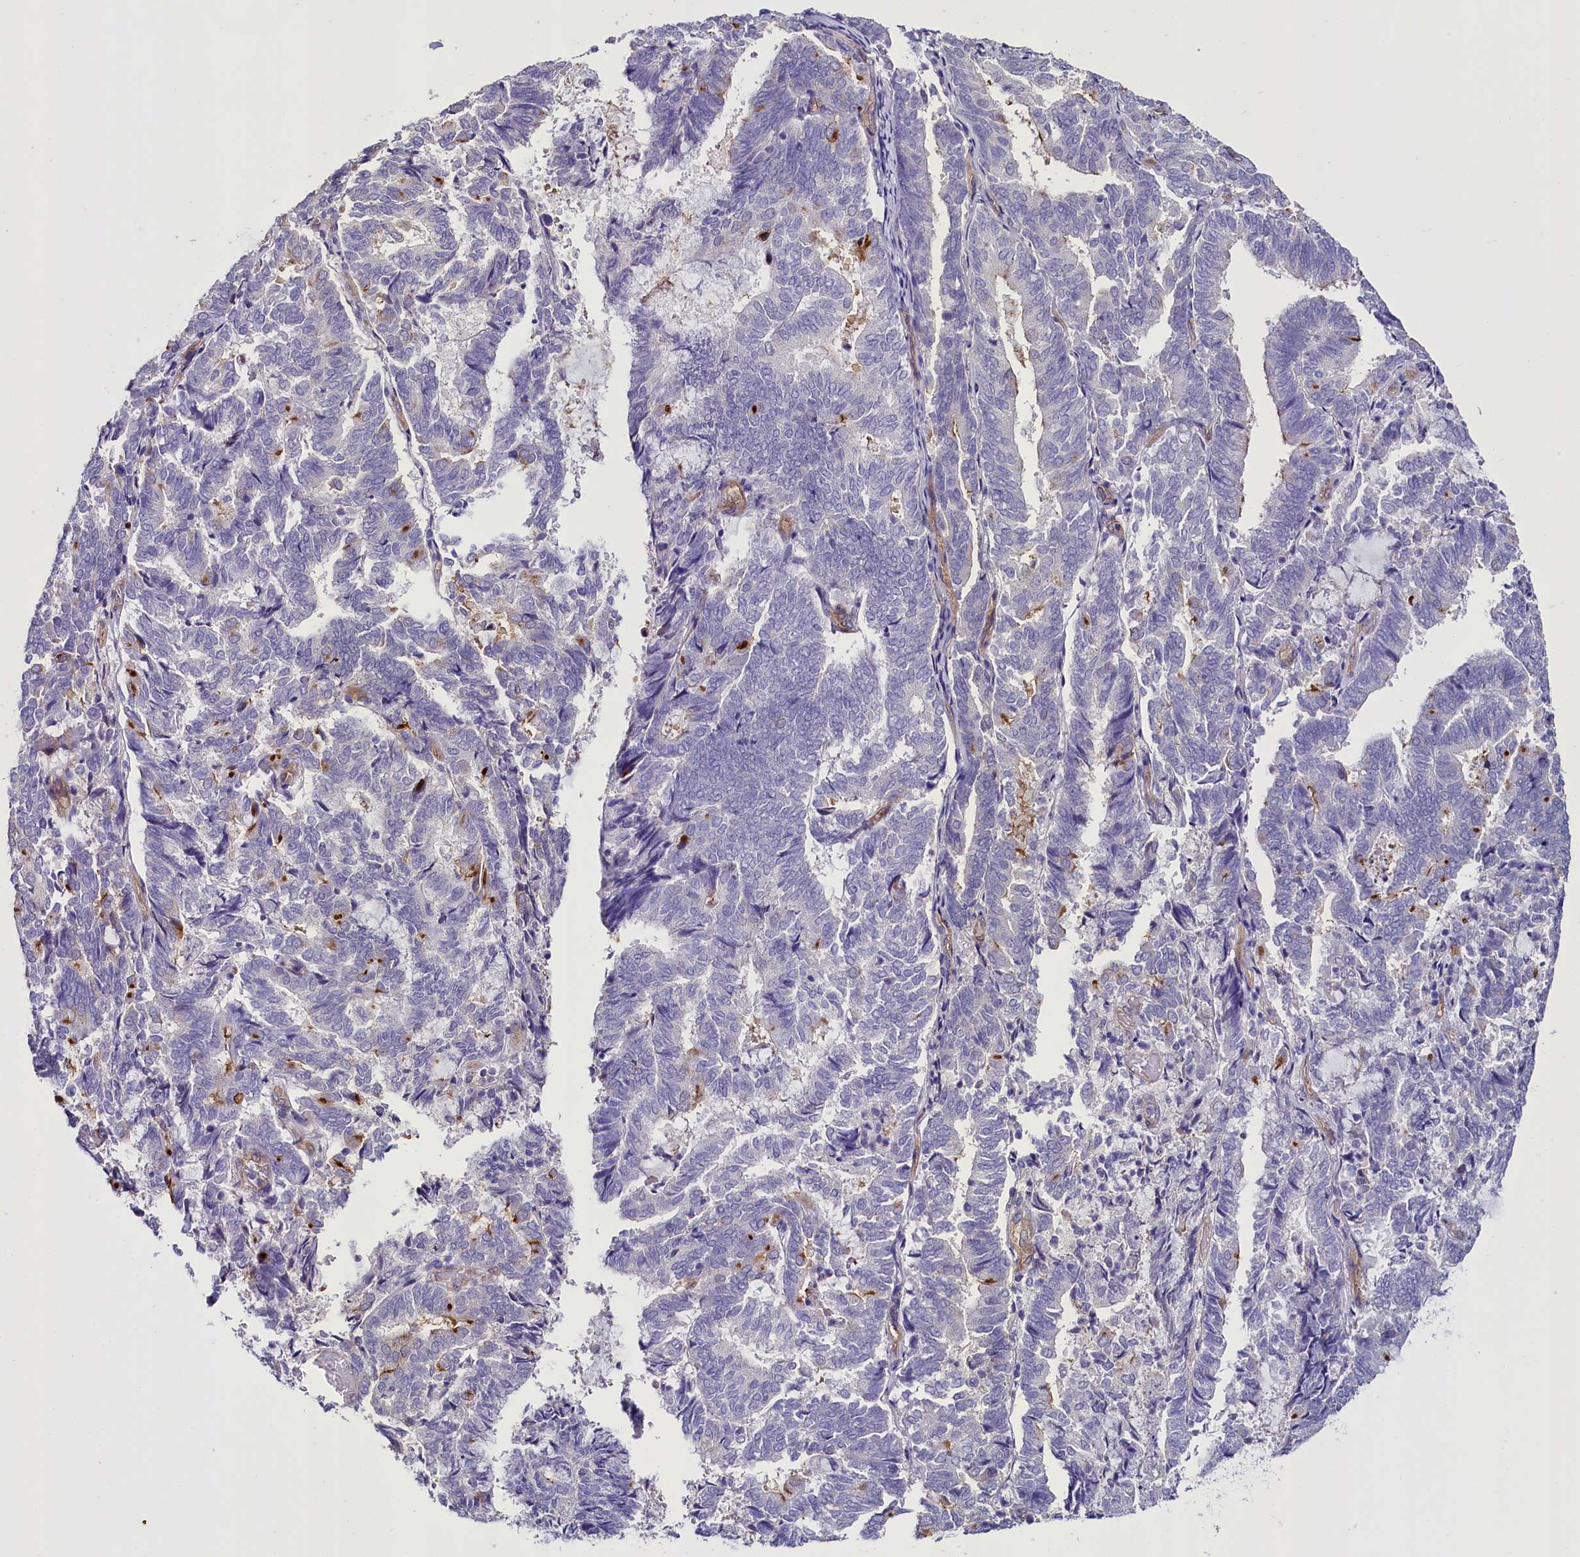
{"staining": {"intensity": "negative", "quantity": "none", "location": "none"}, "tissue": "endometrial cancer", "cell_type": "Tumor cells", "image_type": "cancer", "snomed": [{"axis": "morphology", "description": "Adenocarcinoma, NOS"}, {"axis": "topography", "description": "Endometrium"}], "caption": "An immunohistochemistry (IHC) photomicrograph of endometrial cancer (adenocarcinoma) is shown. There is no staining in tumor cells of endometrial cancer (adenocarcinoma).", "gene": "STXBP1", "patient": {"sex": "female", "age": 80}}